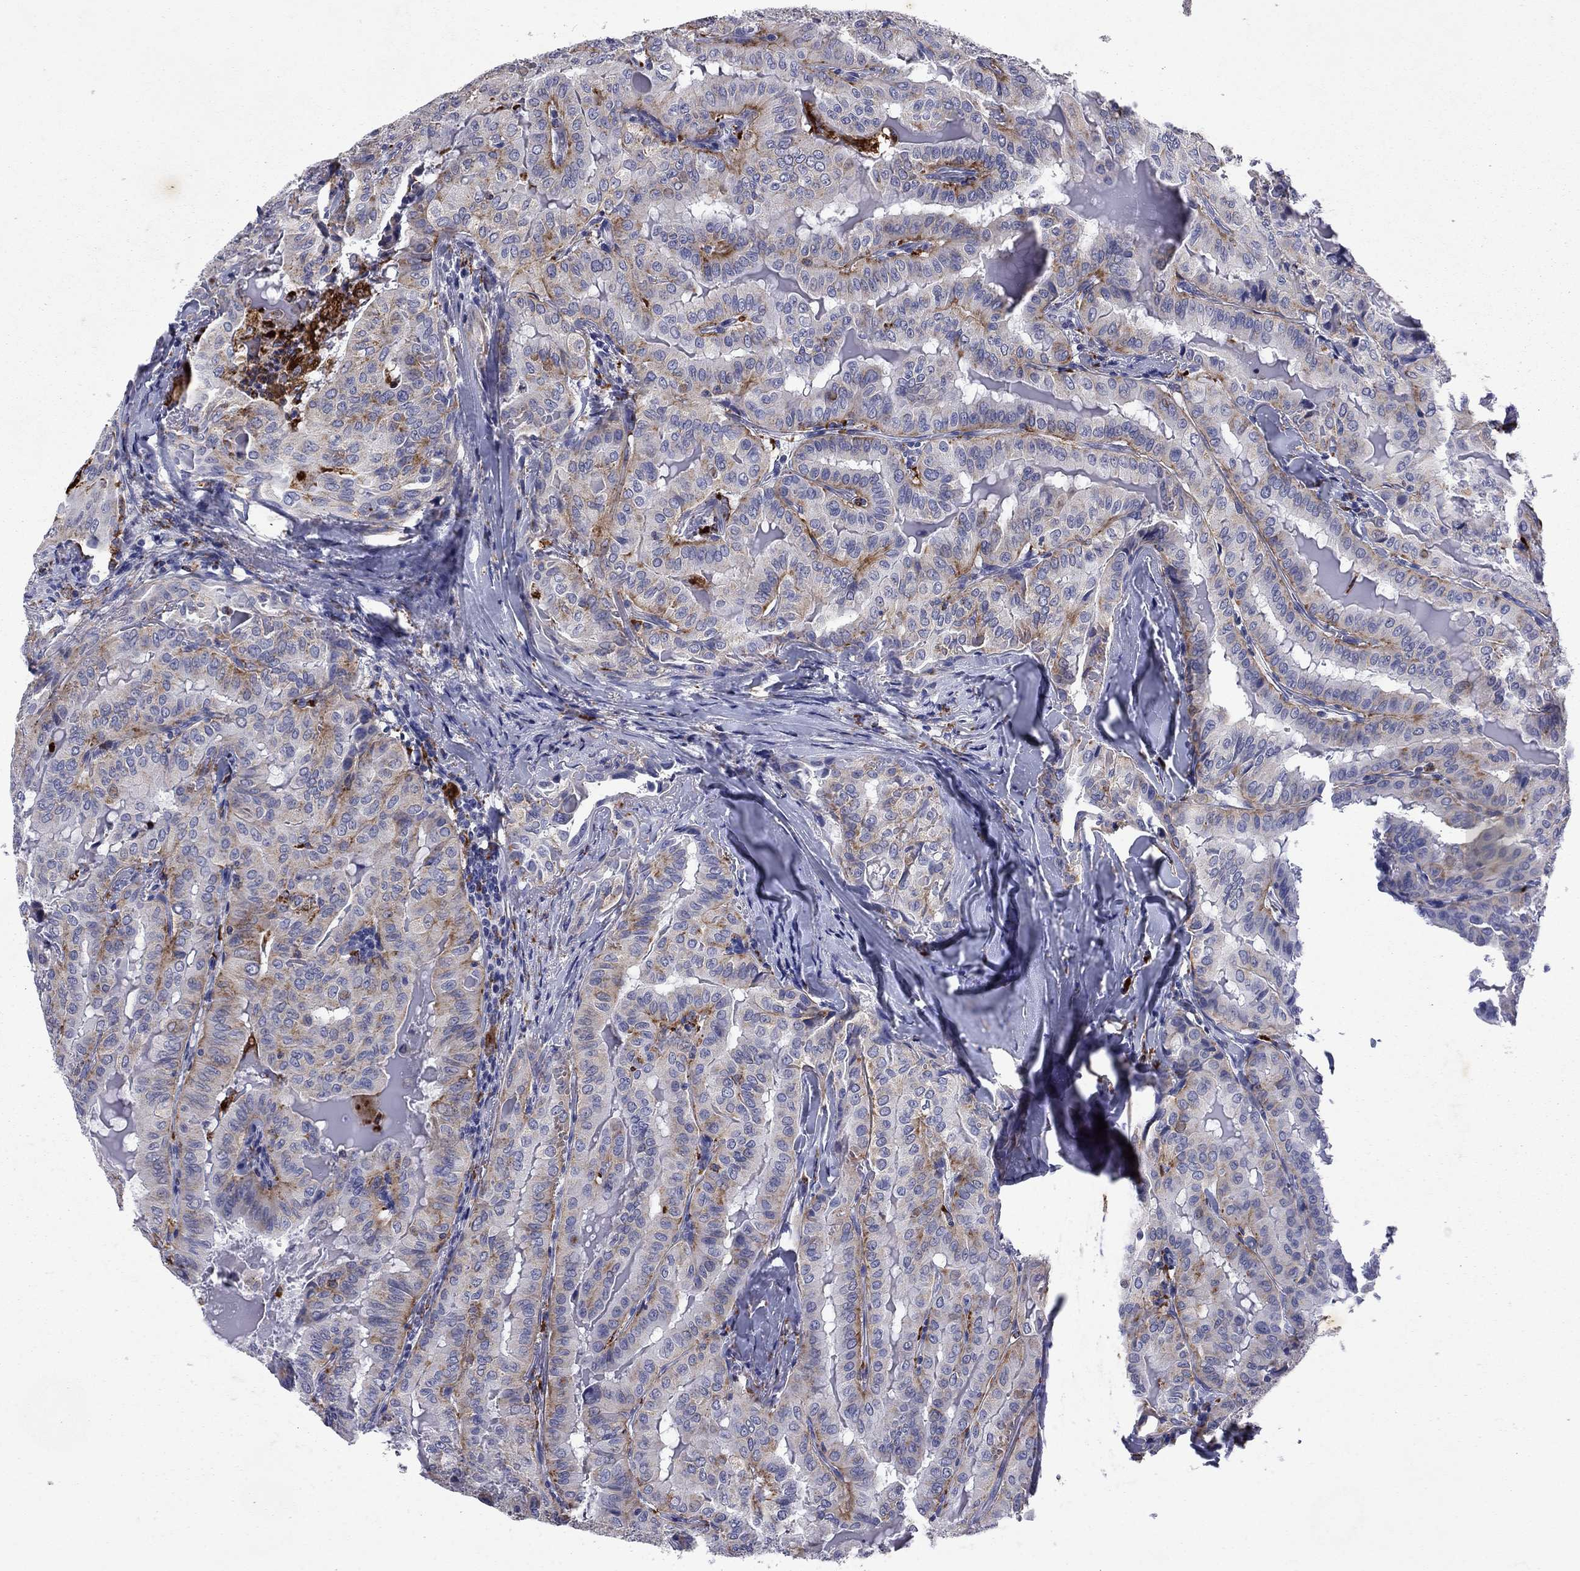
{"staining": {"intensity": "moderate", "quantity": "<25%", "location": "cytoplasmic/membranous"}, "tissue": "thyroid cancer", "cell_type": "Tumor cells", "image_type": "cancer", "snomed": [{"axis": "morphology", "description": "Papillary adenocarcinoma, NOS"}, {"axis": "topography", "description": "Thyroid gland"}], "caption": "Tumor cells show moderate cytoplasmic/membranous positivity in about <25% of cells in thyroid cancer (papillary adenocarcinoma).", "gene": "MADCAM1", "patient": {"sex": "female", "age": 68}}